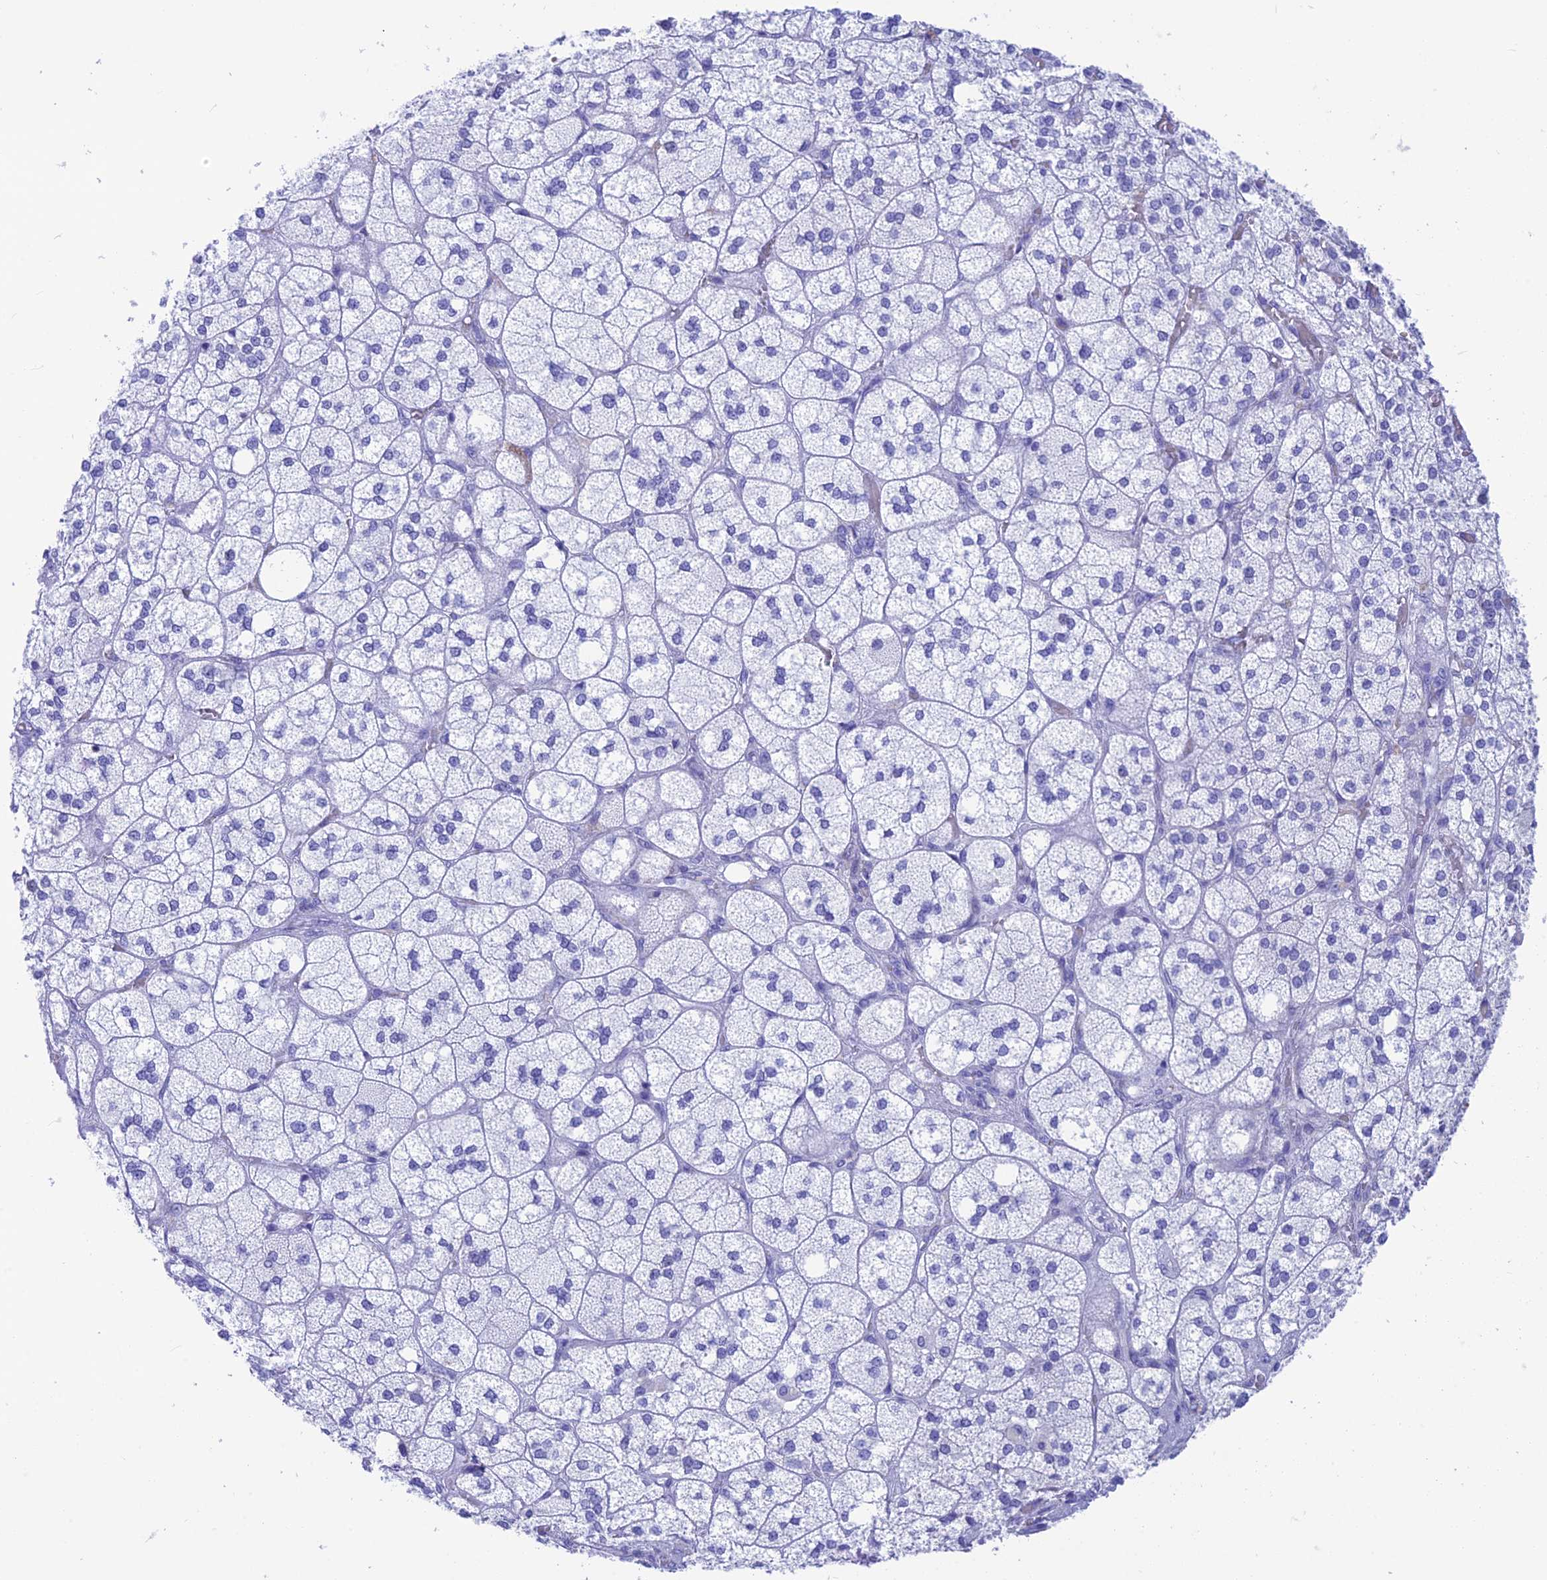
{"staining": {"intensity": "negative", "quantity": "none", "location": "none"}, "tissue": "adrenal gland", "cell_type": "Glandular cells", "image_type": "normal", "snomed": [{"axis": "morphology", "description": "Normal tissue, NOS"}, {"axis": "topography", "description": "Adrenal gland"}], "caption": "High magnification brightfield microscopy of normal adrenal gland stained with DAB (3,3'-diaminobenzidine) (brown) and counterstained with hematoxylin (blue): glandular cells show no significant staining. The staining was performed using DAB (3,3'-diaminobenzidine) to visualize the protein expression in brown, while the nuclei were stained in blue with hematoxylin (Magnification: 20x).", "gene": "GNGT2", "patient": {"sex": "male", "age": 61}}